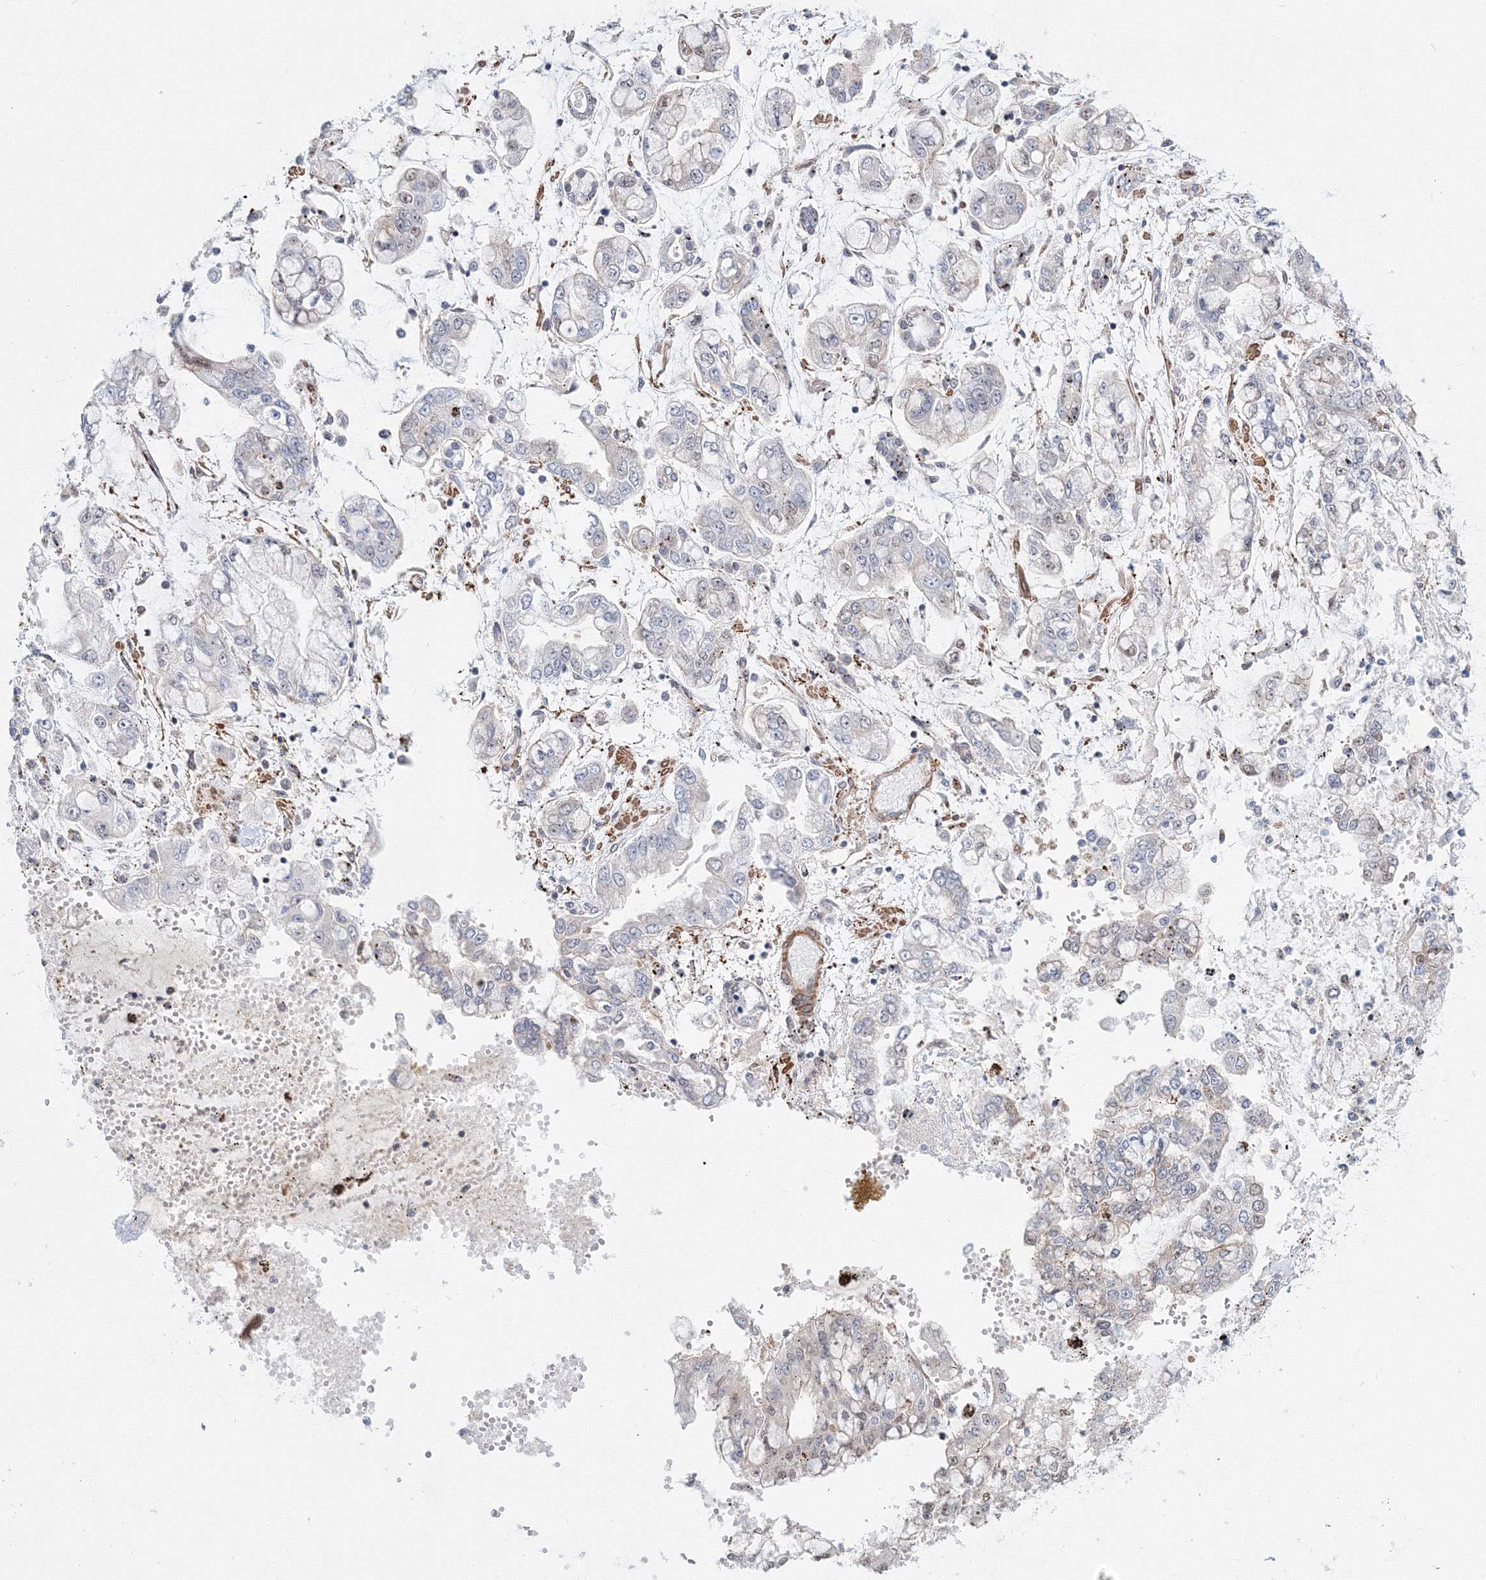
{"staining": {"intensity": "negative", "quantity": "none", "location": "none"}, "tissue": "stomach cancer", "cell_type": "Tumor cells", "image_type": "cancer", "snomed": [{"axis": "morphology", "description": "Normal tissue, NOS"}, {"axis": "morphology", "description": "Adenocarcinoma, NOS"}, {"axis": "topography", "description": "Stomach, upper"}, {"axis": "topography", "description": "Stomach"}], "caption": "High power microscopy histopathology image of an immunohistochemistry (IHC) photomicrograph of stomach adenocarcinoma, revealing no significant staining in tumor cells.", "gene": "ARHGAP21", "patient": {"sex": "male", "age": 76}}